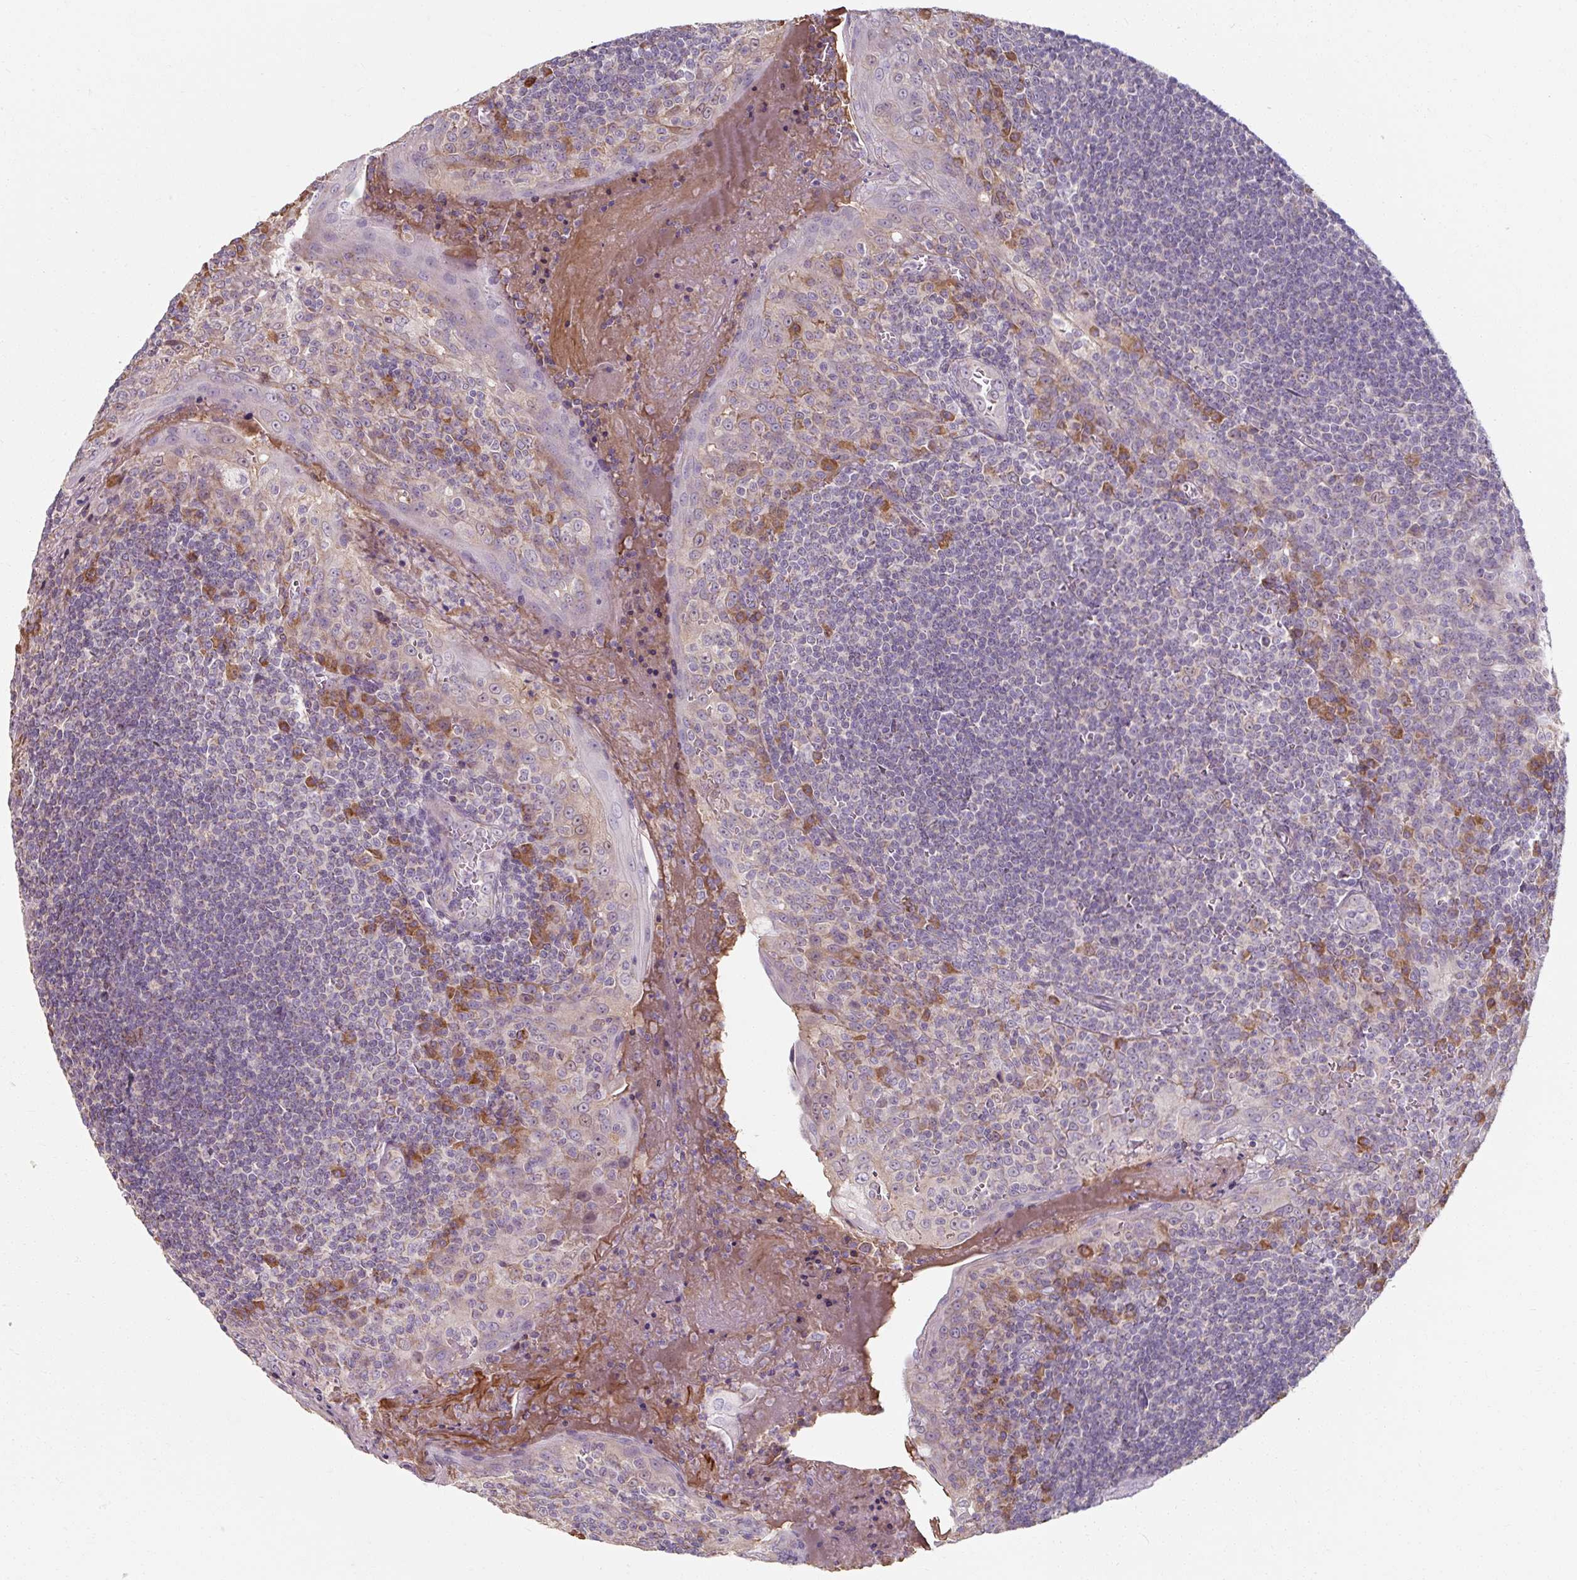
{"staining": {"intensity": "moderate", "quantity": "<25%", "location": "cytoplasmic/membranous"}, "tissue": "tonsil", "cell_type": "Germinal center cells", "image_type": "normal", "snomed": [{"axis": "morphology", "description": "Normal tissue, NOS"}, {"axis": "topography", "description": "Tonsil"}], "caption": "Protein staining reveals moderate cytoplasmic/membranous positivity in about <25% of germinal center cells in normal tonsil.", "gene": "TSEN54", "patient": {"sex": "male", "age": 27}}